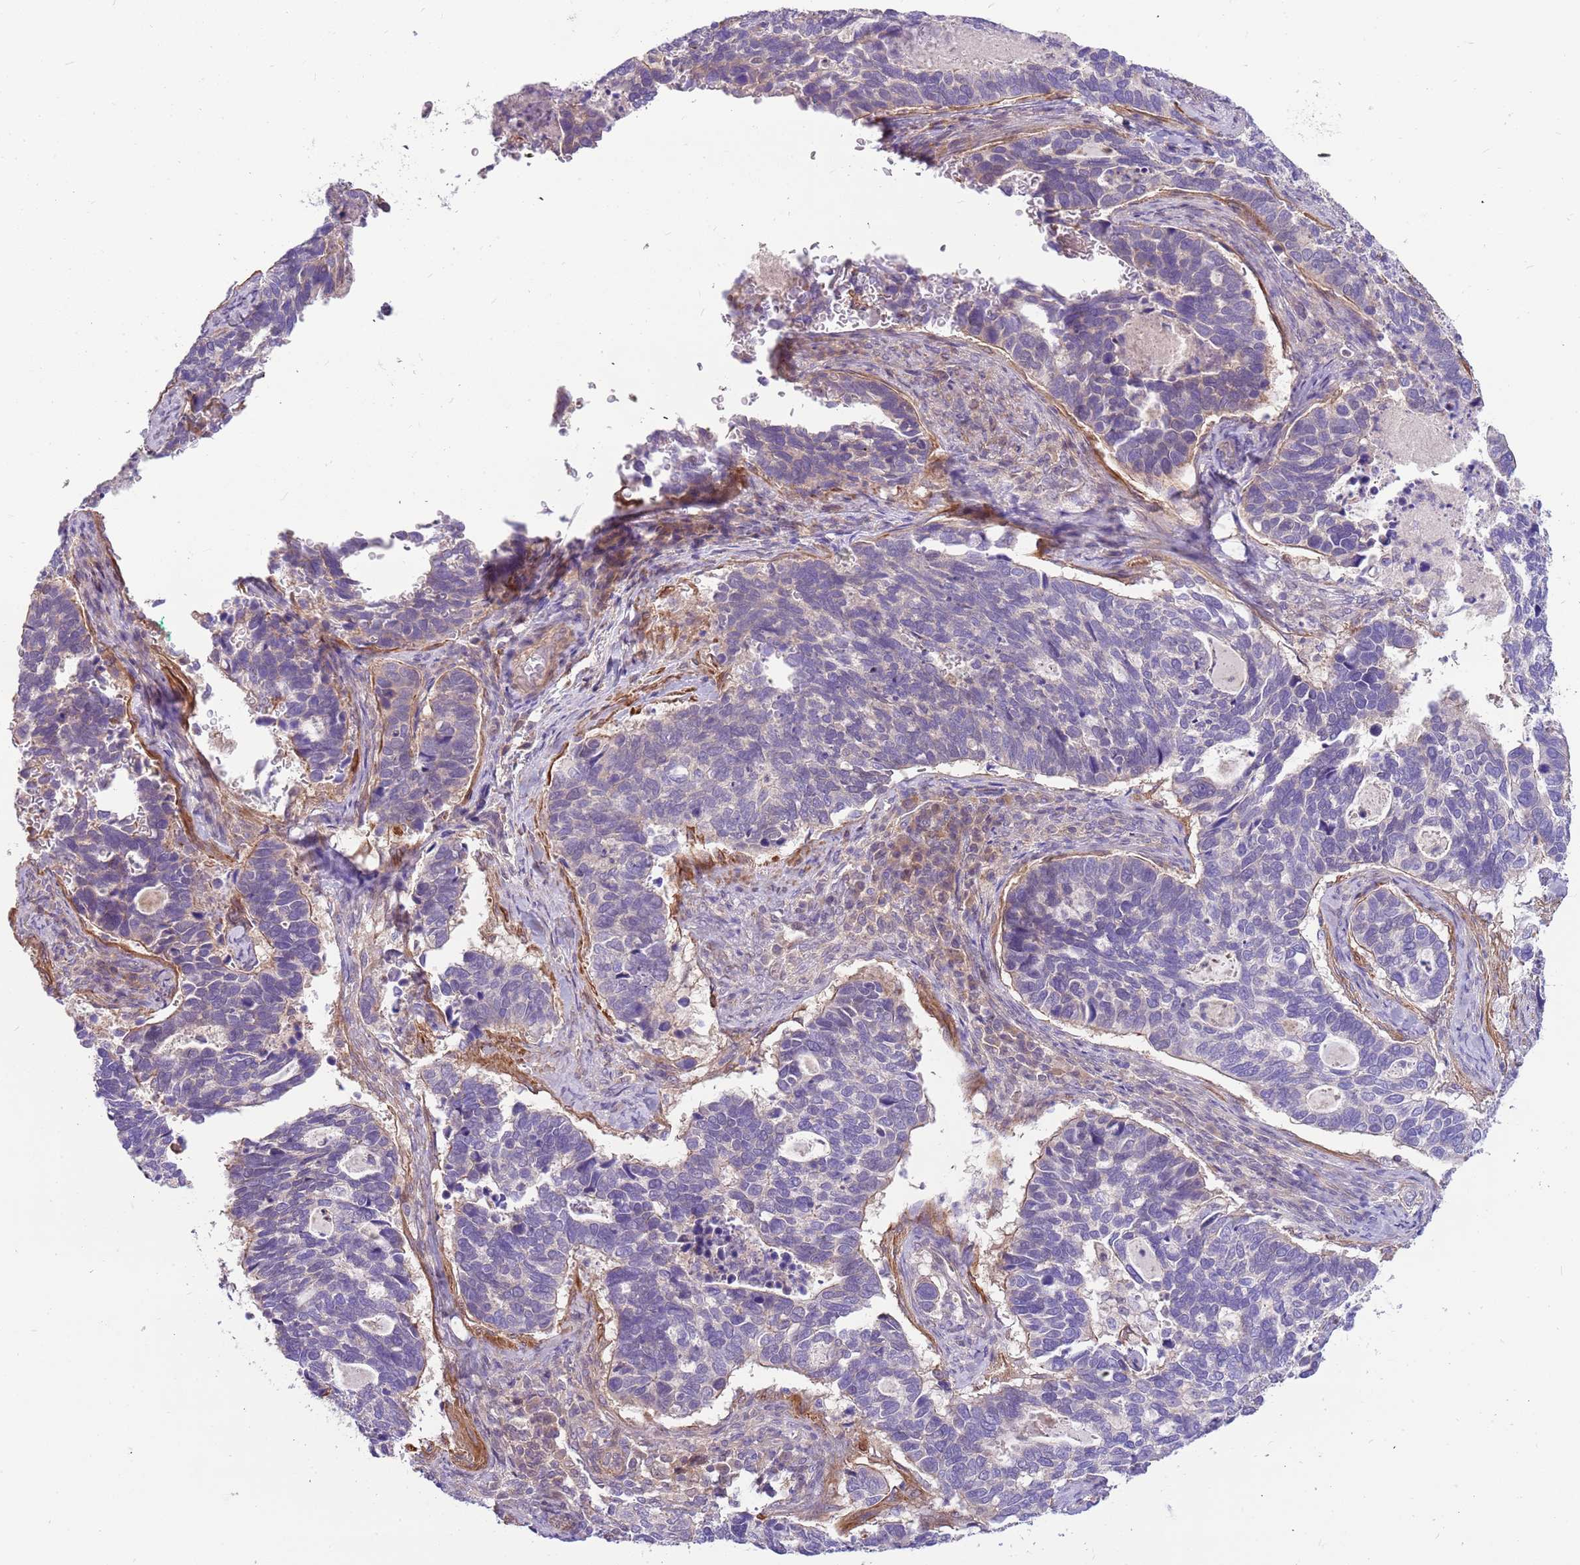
{"staining": {"intensity": "negative", "quantity": "none", "location": "none"}, "tissue": "cervical cancer", "cell_type": "Tumor cells", "image_type": "cancer", "snomed": [{"axis": "morphology", "description": "Squamous cell carcinoma, NOS"}, {"axis": "topography", "description": "Cervix"}], "caption": "High power microscopy image of an IHC image of cervical squamous cell carcinoma, revealing no significant expression in tumor cells.", "gene": "MVD", "patient": {"sex": "female", "age": 38}}